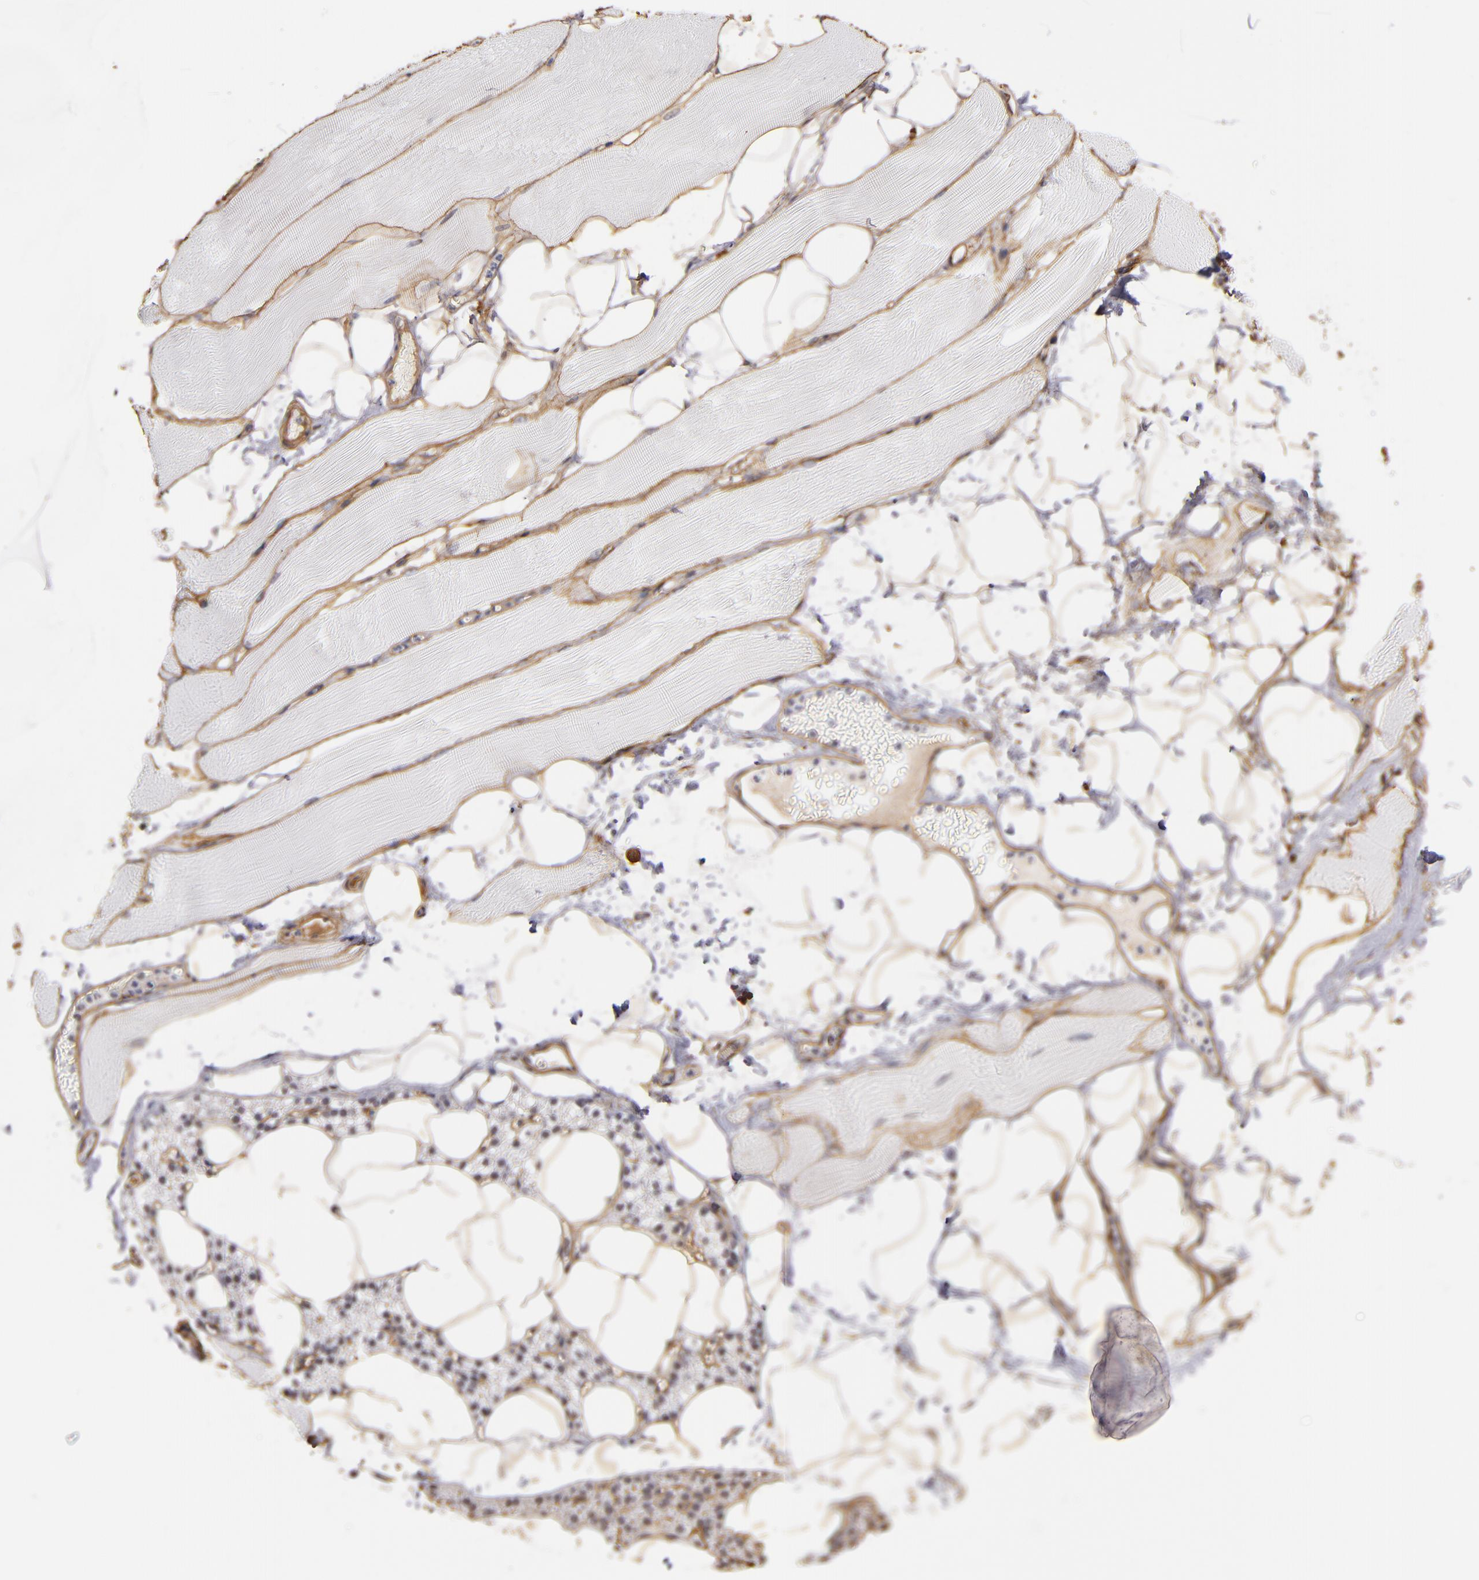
{"staining": {"intensity": "moderate", "quantity": ">75%", "location": "cytoplasmic/membranous"}, "tissue": "skeletal muscle", "cell_type": "Myocytes", "image_type": "normal", "snomed": [{"axis": "morphology", "description": "Normal tissue, NOS"}, {"axis": "topography", "description": "Skeletal muscle"}, {"axis": "topography", "description": "Parathyroid gland"}], "caption": "About >75% of myocytes in benign human skeletal muscle exhibit moderate cytoplasmic/membranous protein staining as visualized by brown immunohistochemical staining.", "gene": "LAMC1", "patient": {"sex": "female", "age": 37}}